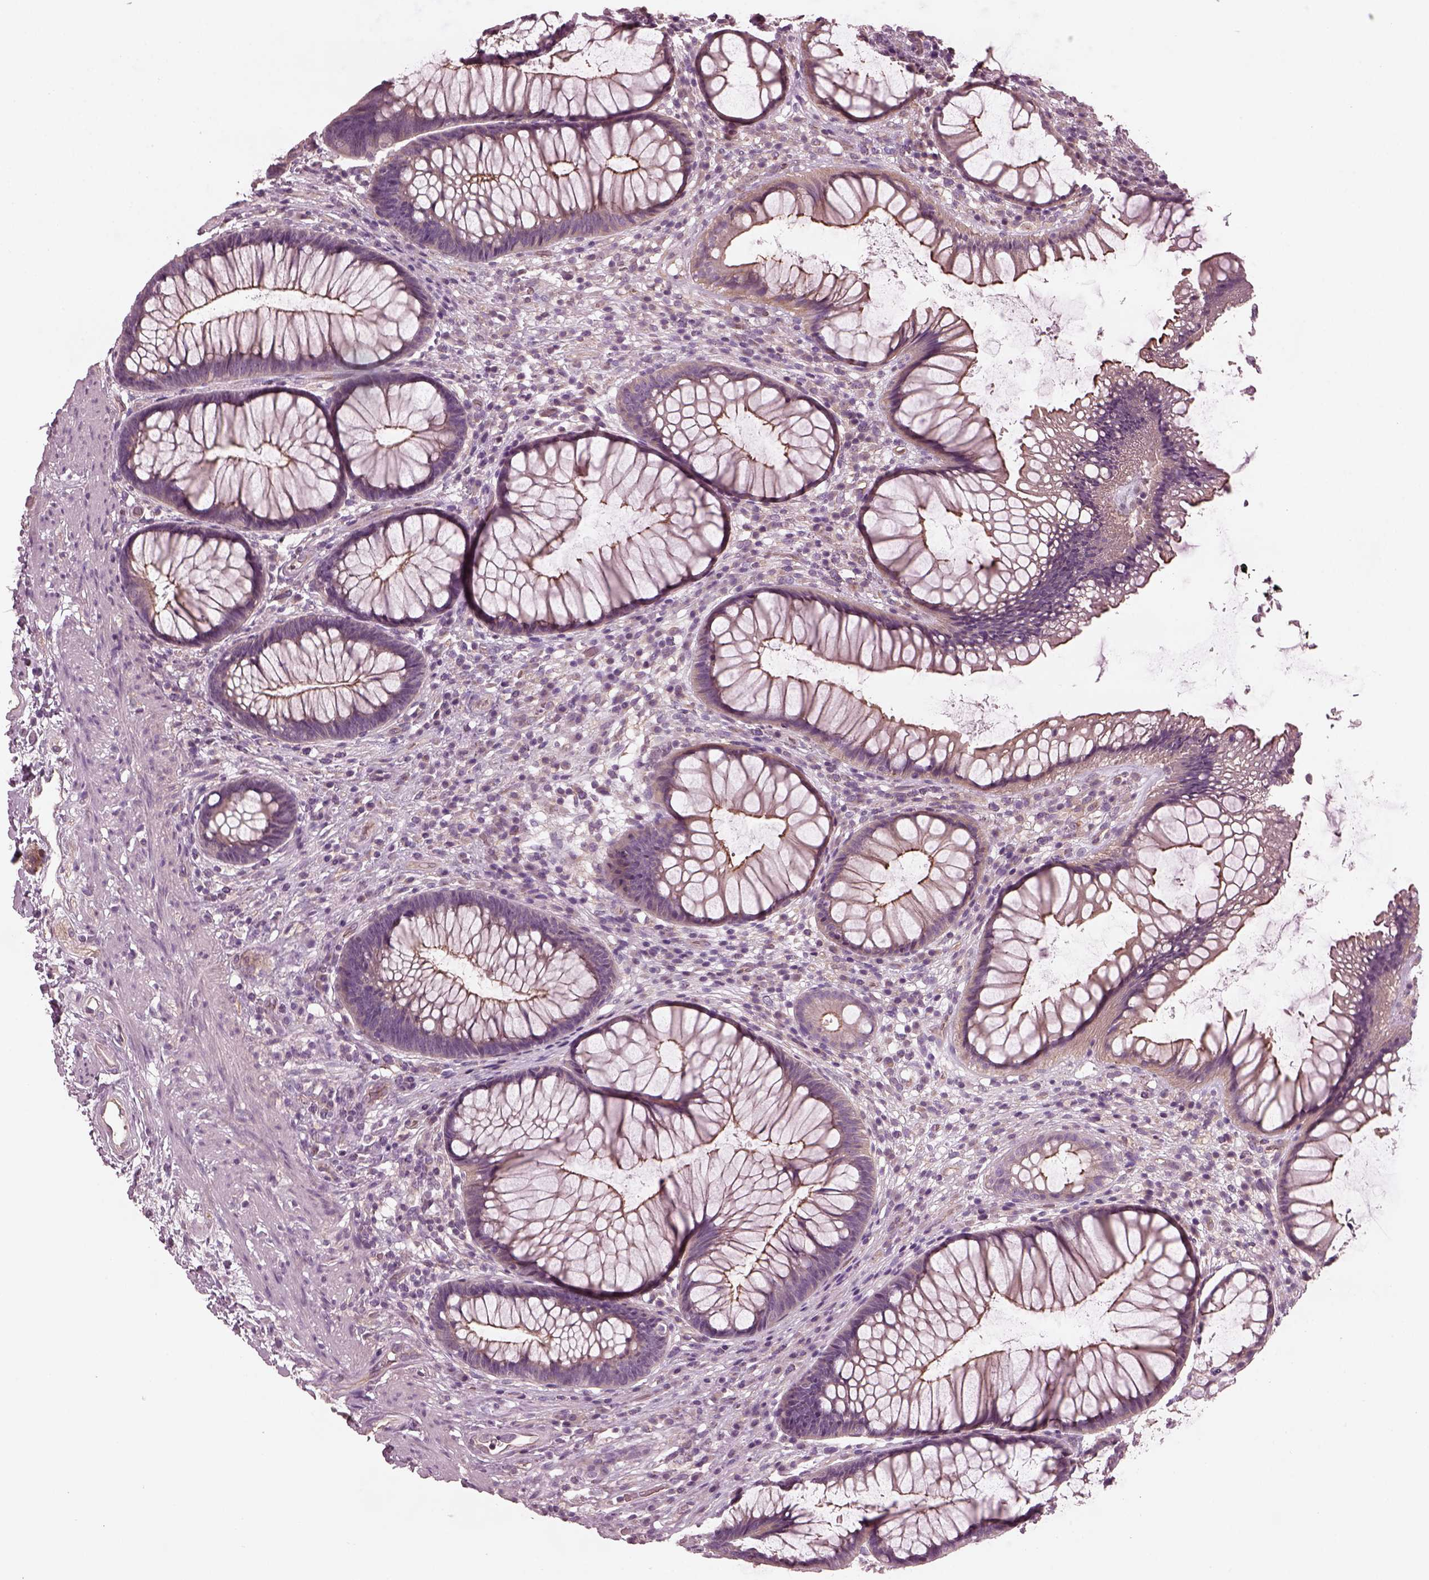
{"staining": {"intensity": "moderate", "quantity": "<25%", "location": "cytoplasmic/membranous"}, "tissue": "rectum", "cell_type": "Glandular cells", "image_type": "normal", "snomed": [{"axis": "morphology", "description": "Normal tissue, NOS"}, {"axis": "topography", "description": "Smooth muscle"}, {"axis": "topography", "description": "Rectum"}], "caption": "This image shows IHC staining of normal rectum, with low moderate cytoplasmic/membranous positivity in approximately <25% of glandular cells.", "gene": "ODAD1", "patient": {"sex": "male", "age": 53}}